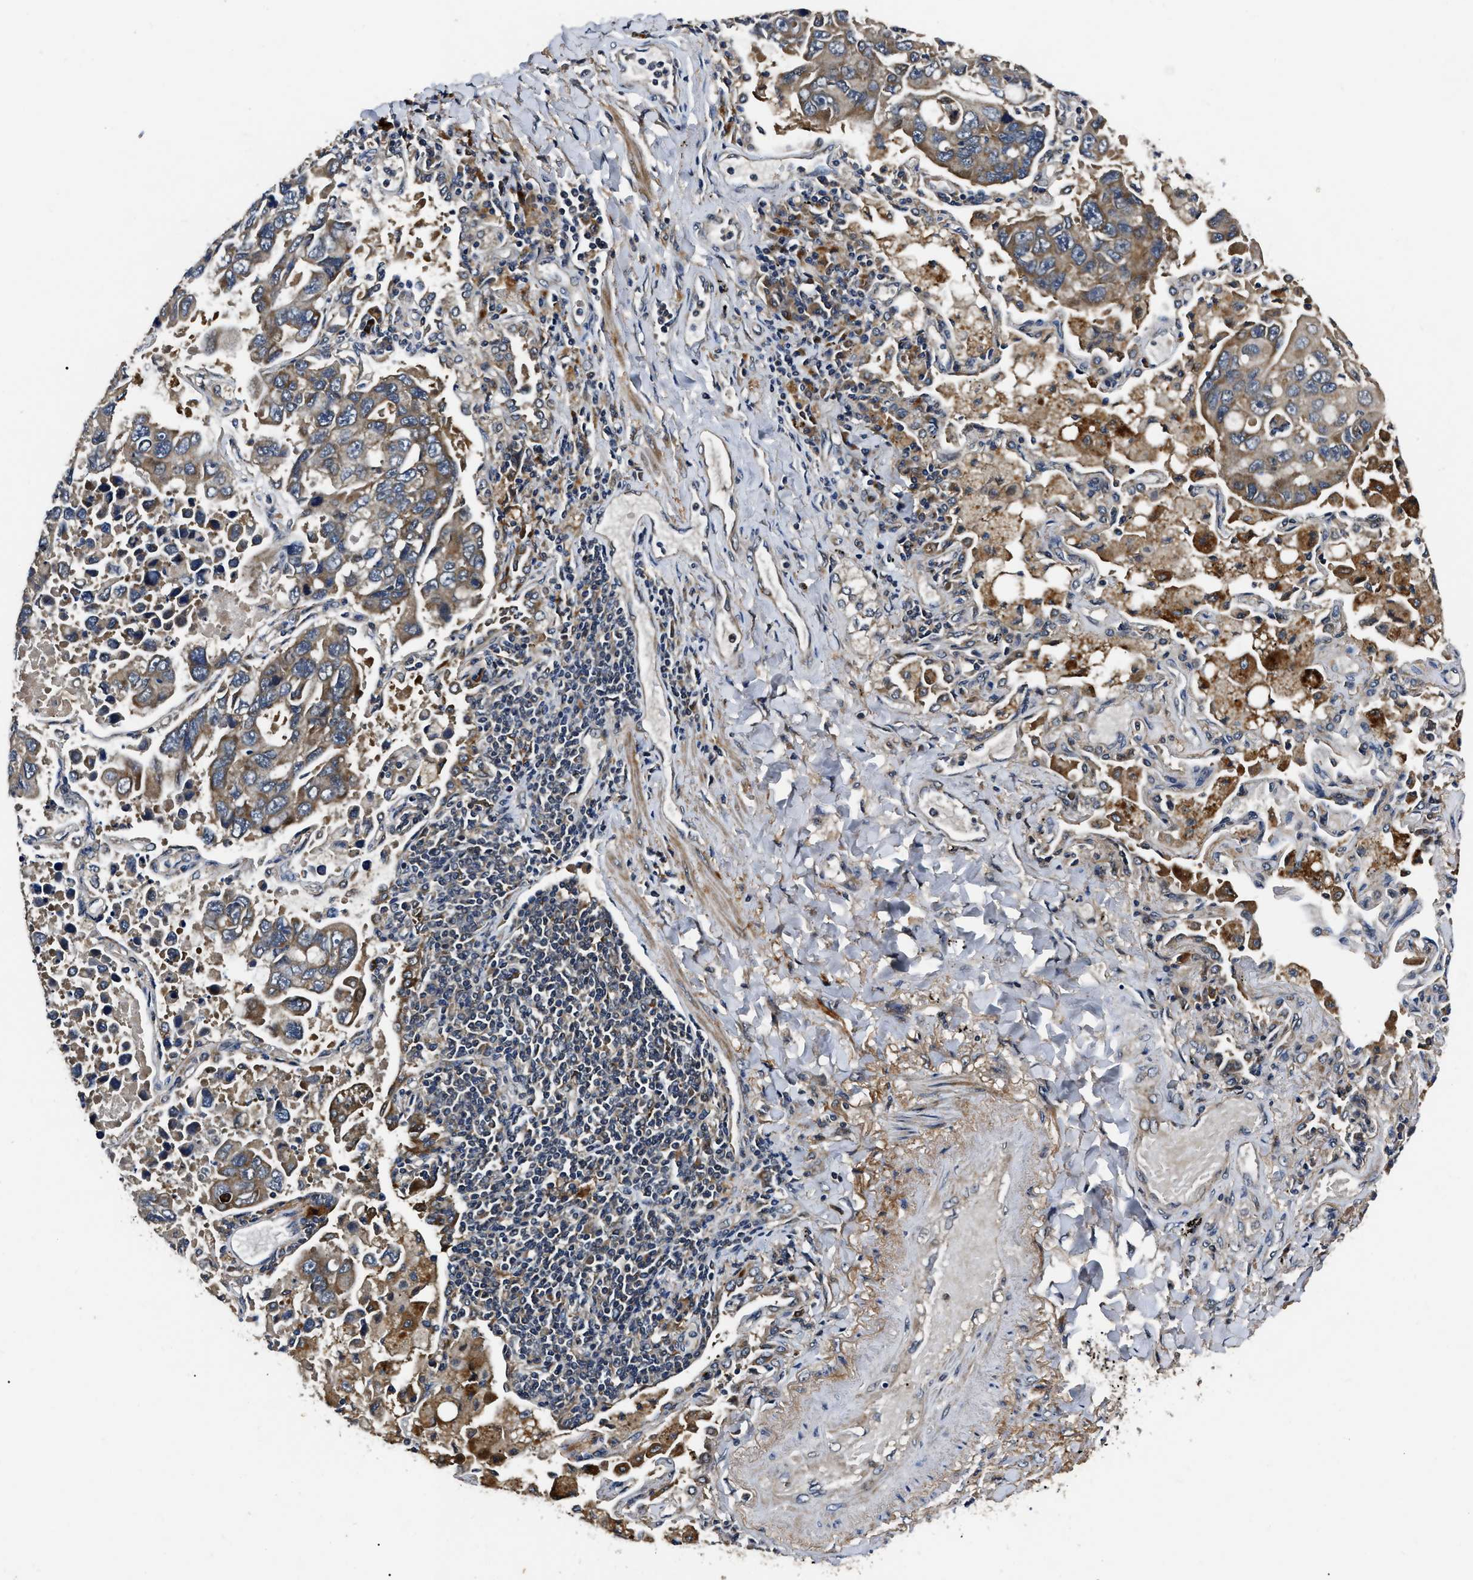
{"staining": {"intensity": "moderate", "quantity": ">75%", "location": "cytoplasmic/membranous"}, "tissue": "lung cancer", "cell_type": "Tumor cells", "image_type": "cancer", "snomed": [{"axis": "morphology", "description": "Adenocarcinoma, NOS"}, {"axis": "topography", "description": "Lung"}], "caption": "Immunohistochemical staining of adenocarcinoma (lung) demonstrates moderate cytoplasmic/membranous protein positivity in about >75% of tumor cells.", "gene": "PPWD1", "patient": {"sex": "male", "age": 64}}